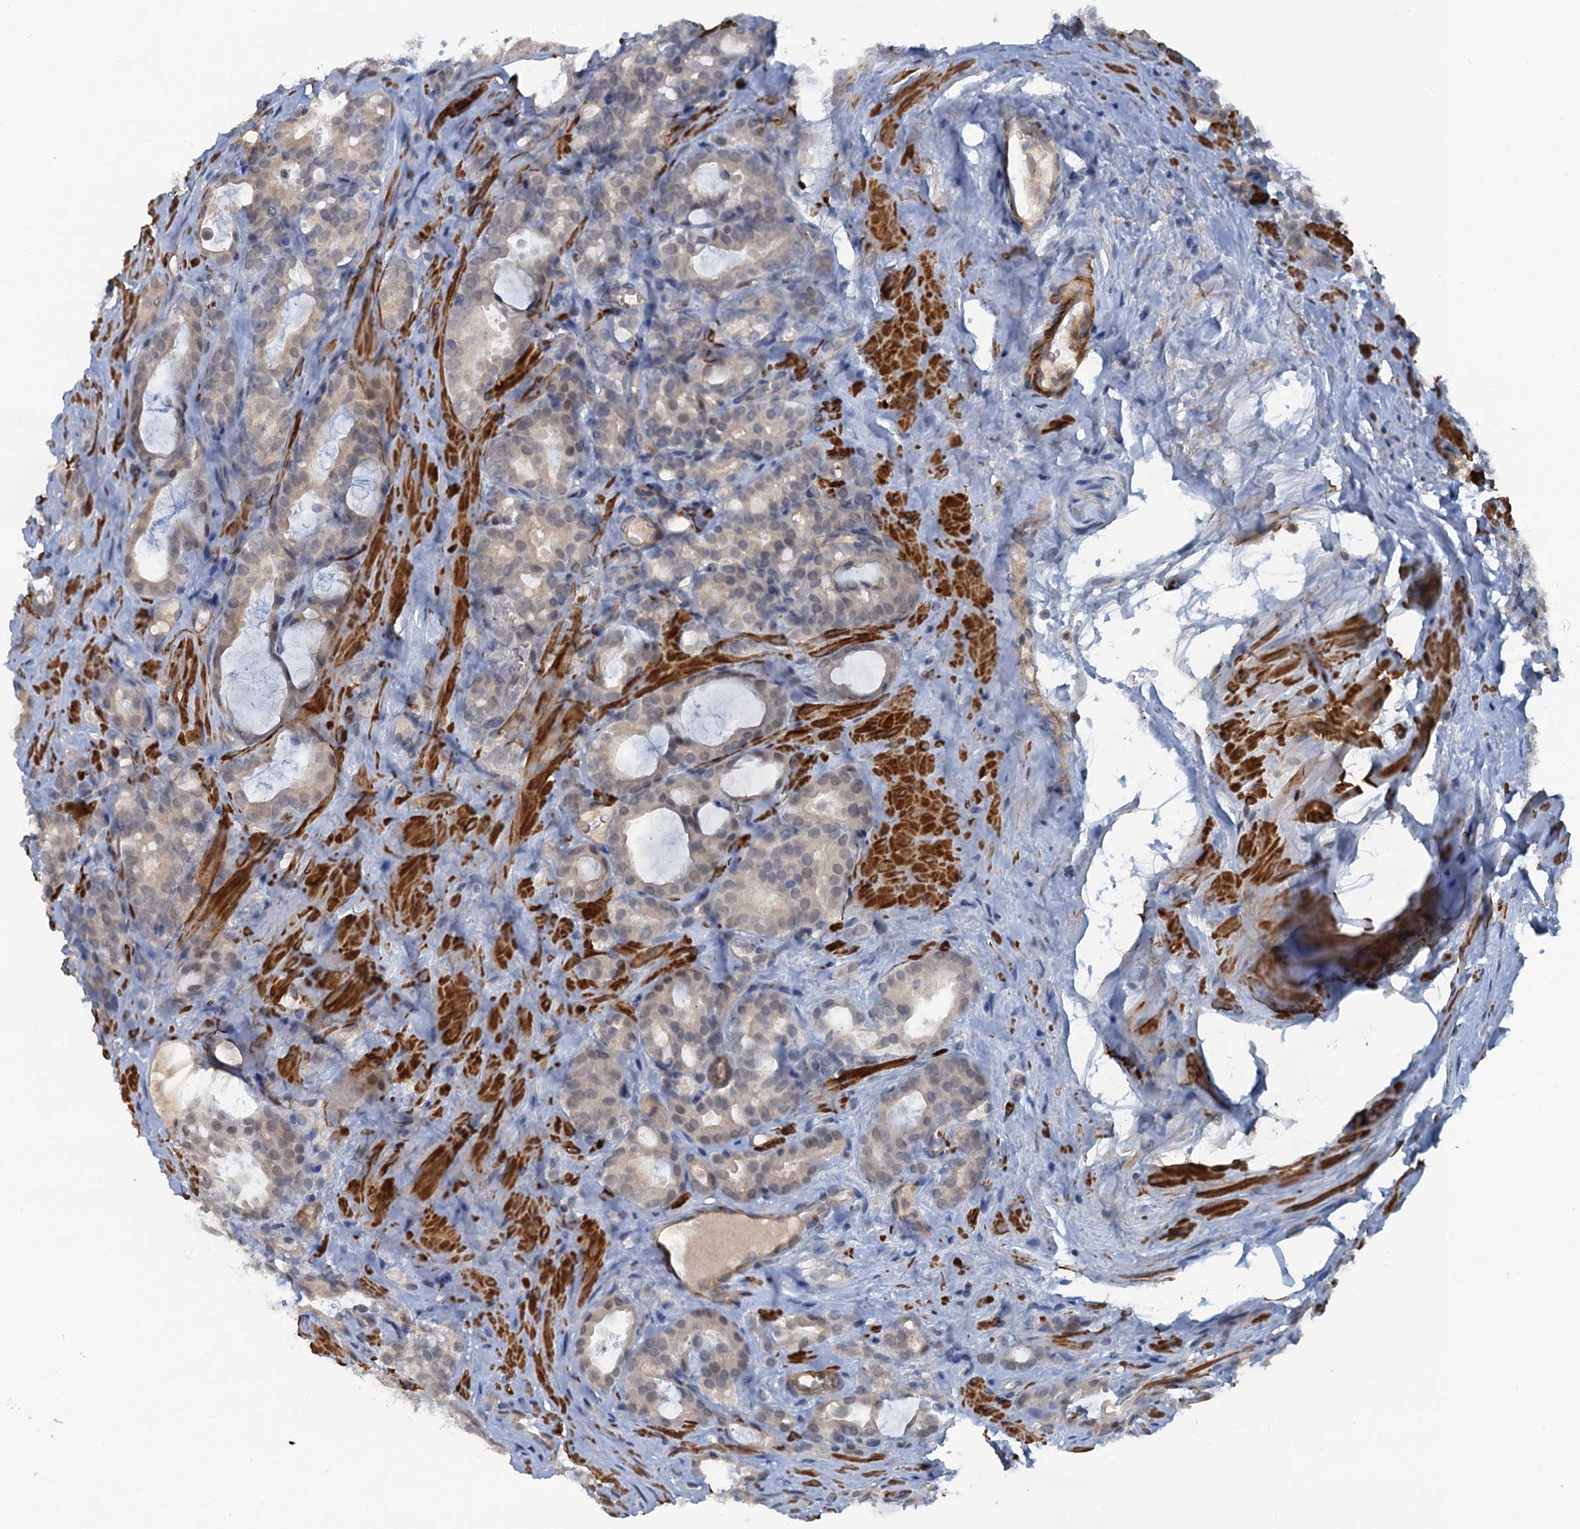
{"staining": {"intensity": "weak", "quantity": "<25%", "location": "nuclear"}, "tissue": "prostate cancer", "cell_type": "Tumor cells", "image_type": "cancer", "snomed": [{"axis": "morphology", "description": "Adenocarcinoma, High grade"}, {"axis": "topography", "description": "Prostate"}], "caption": "This is an immunohistochemistry histopathology image of human prostate cancer. There is no staining in tumor cells.", "gene": "MYO16", "patient": {"sex": "male", "age": 72}}